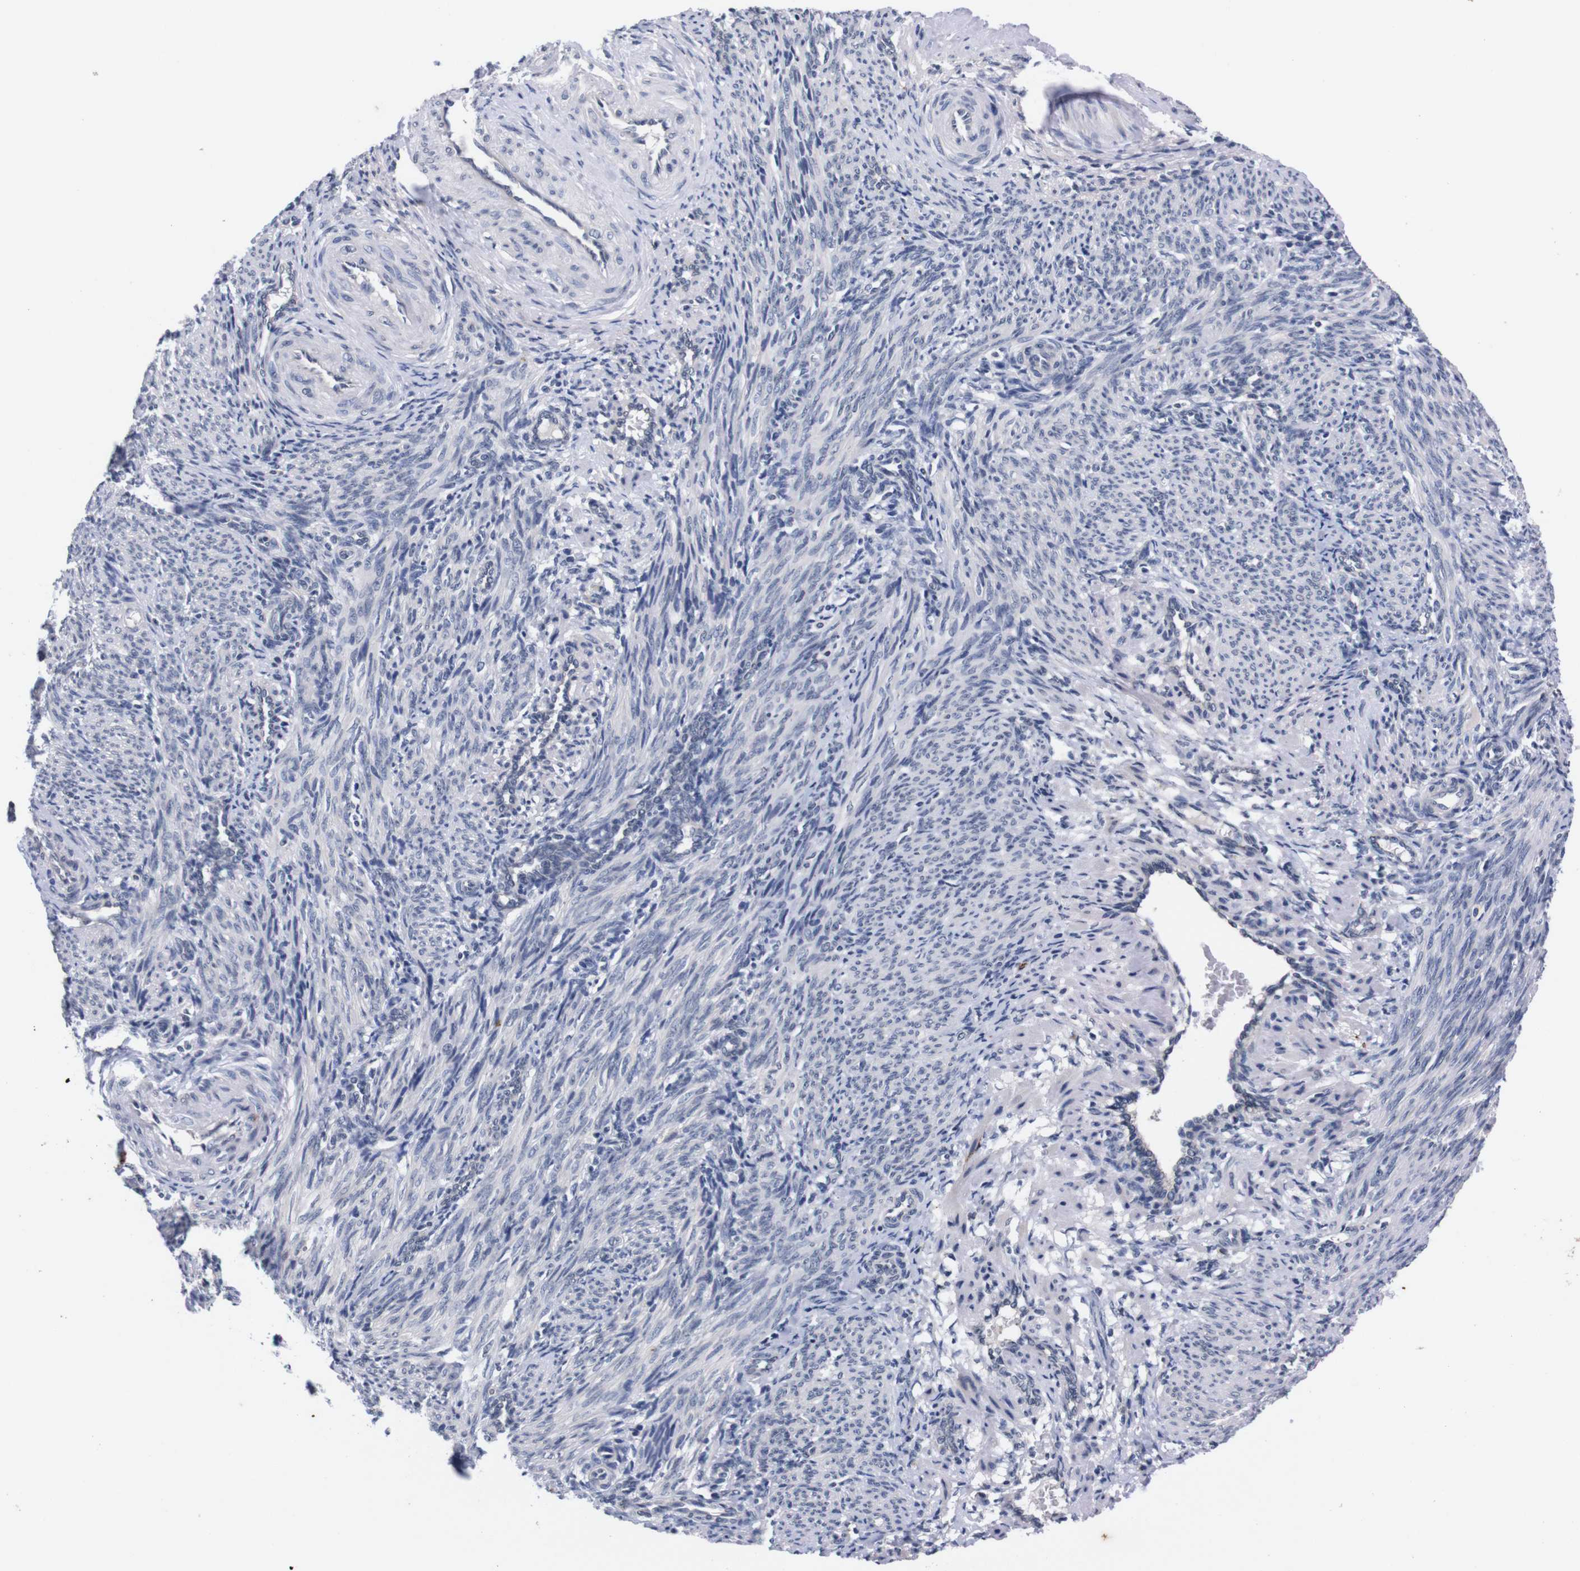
{"staining": {"intensity": "negative", "quantity": "none", "location": "none"}, "tissue": "smooth muscle", "cell_type": "Smooth muscle cells", "image_type": "normal", "snomed": [{"axis": "morphology", "description": "Normal tissue, NOS"}, {"axis": "topography", "description": "Endometrium"}], "caption": "This is an IHC micrograph of benign human smooth muscle. There is no staining in smooth muscle cells.", "gene": "TNFRSF21", "patient": {"sex": "female", "age": 33}}